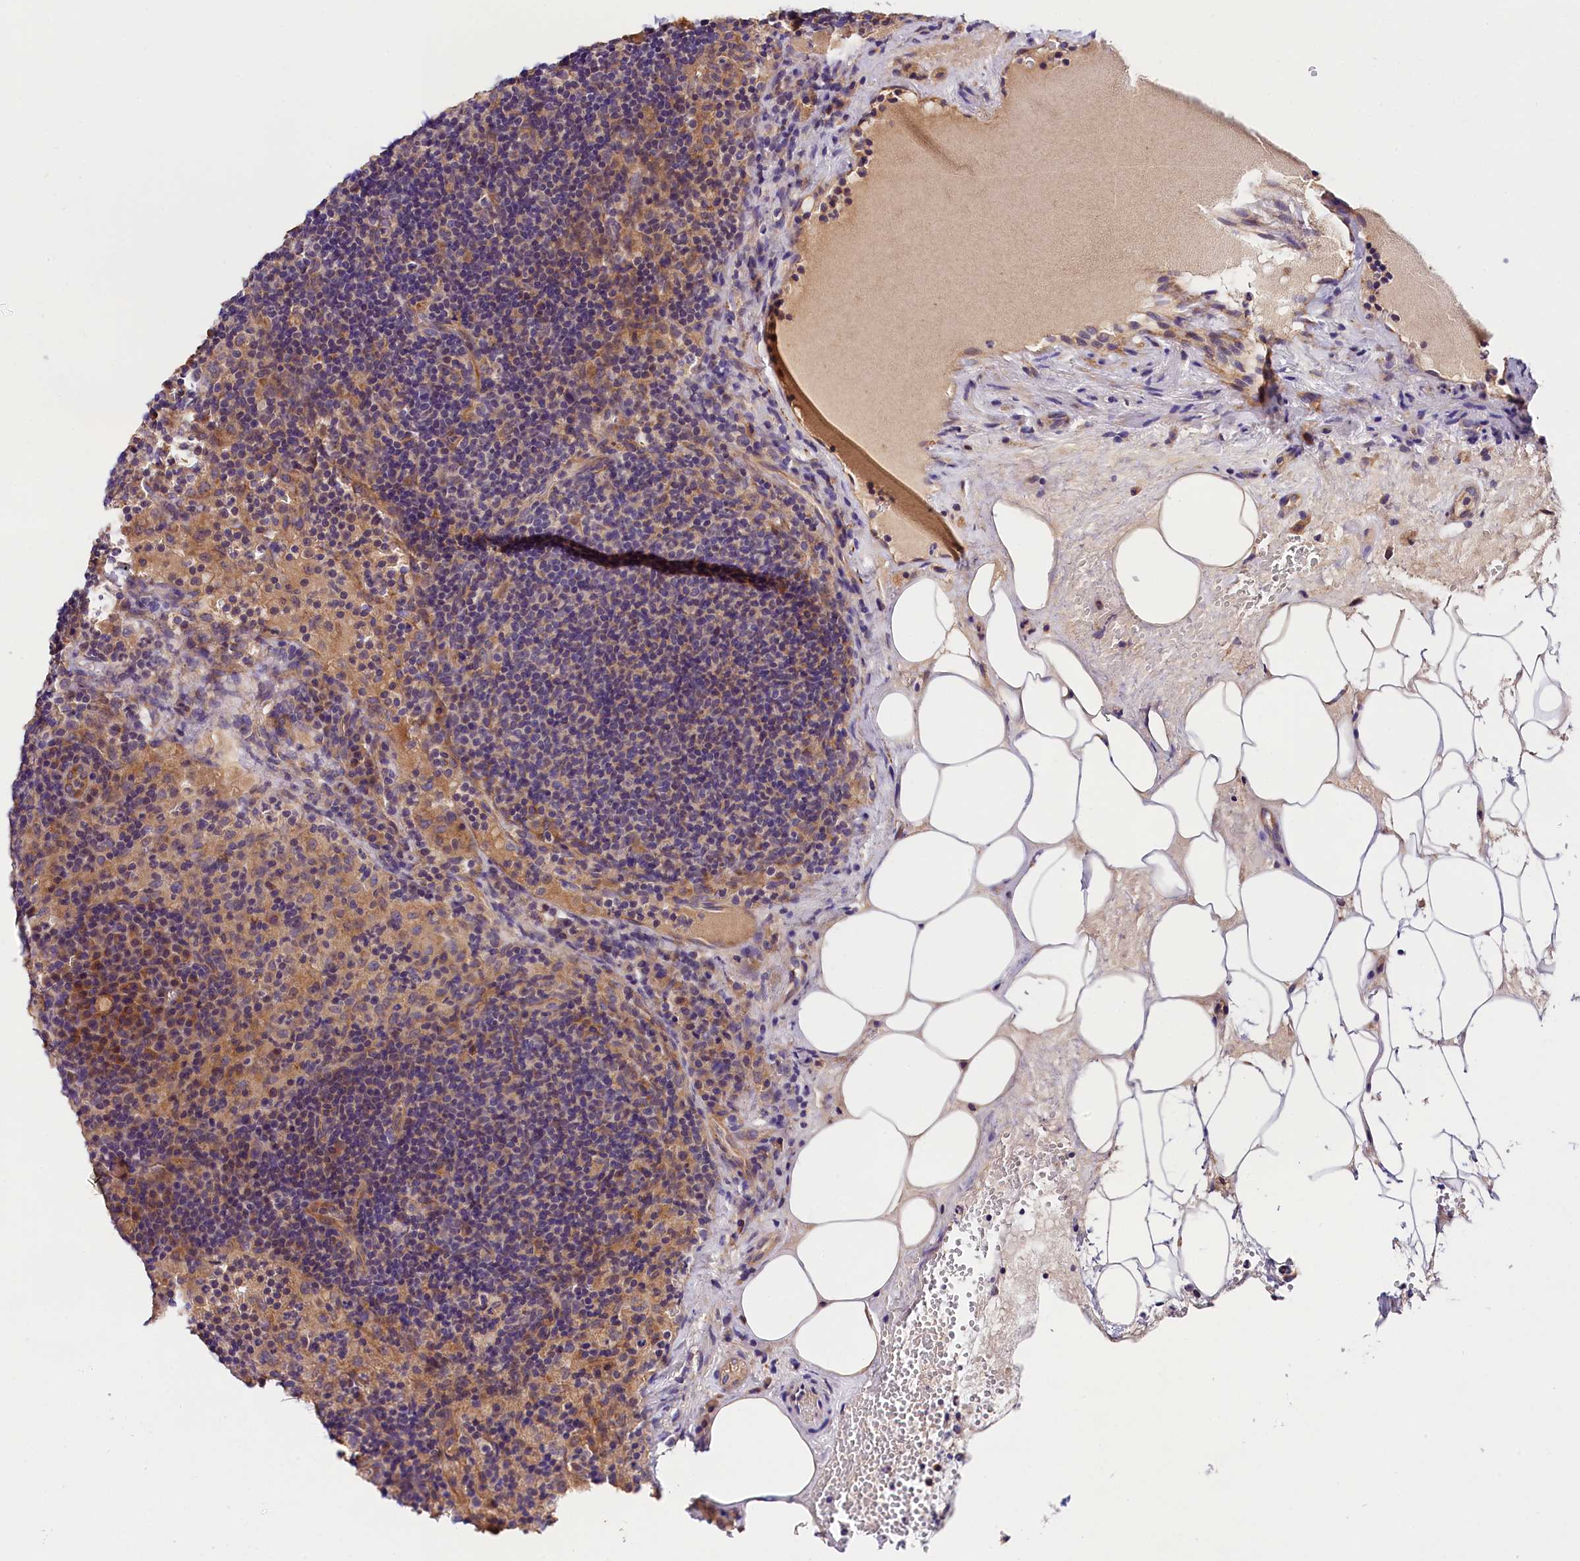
{"staining": {"intensity": "negative", "quantity": "none", "location": "none"}, "tissue": "lymph node", "cell_type": "Germinal center cells", "image_type": "normal", "snomed": [{"axis": "morphology", "description": "Normal tissue, NOS"}, {"axis": "topography", "description": "Lymph node"}], "caption": "High magnification brightfield microscopy of unremarkable lymph node stained with DAB (3,3'-diaminobenzidine) (brown) and counterstained with hematoxylin (blue): germinal center cells show no significant positivity.", "gene": "SPG11", "patient": {"sex": "female", "age": 70}}